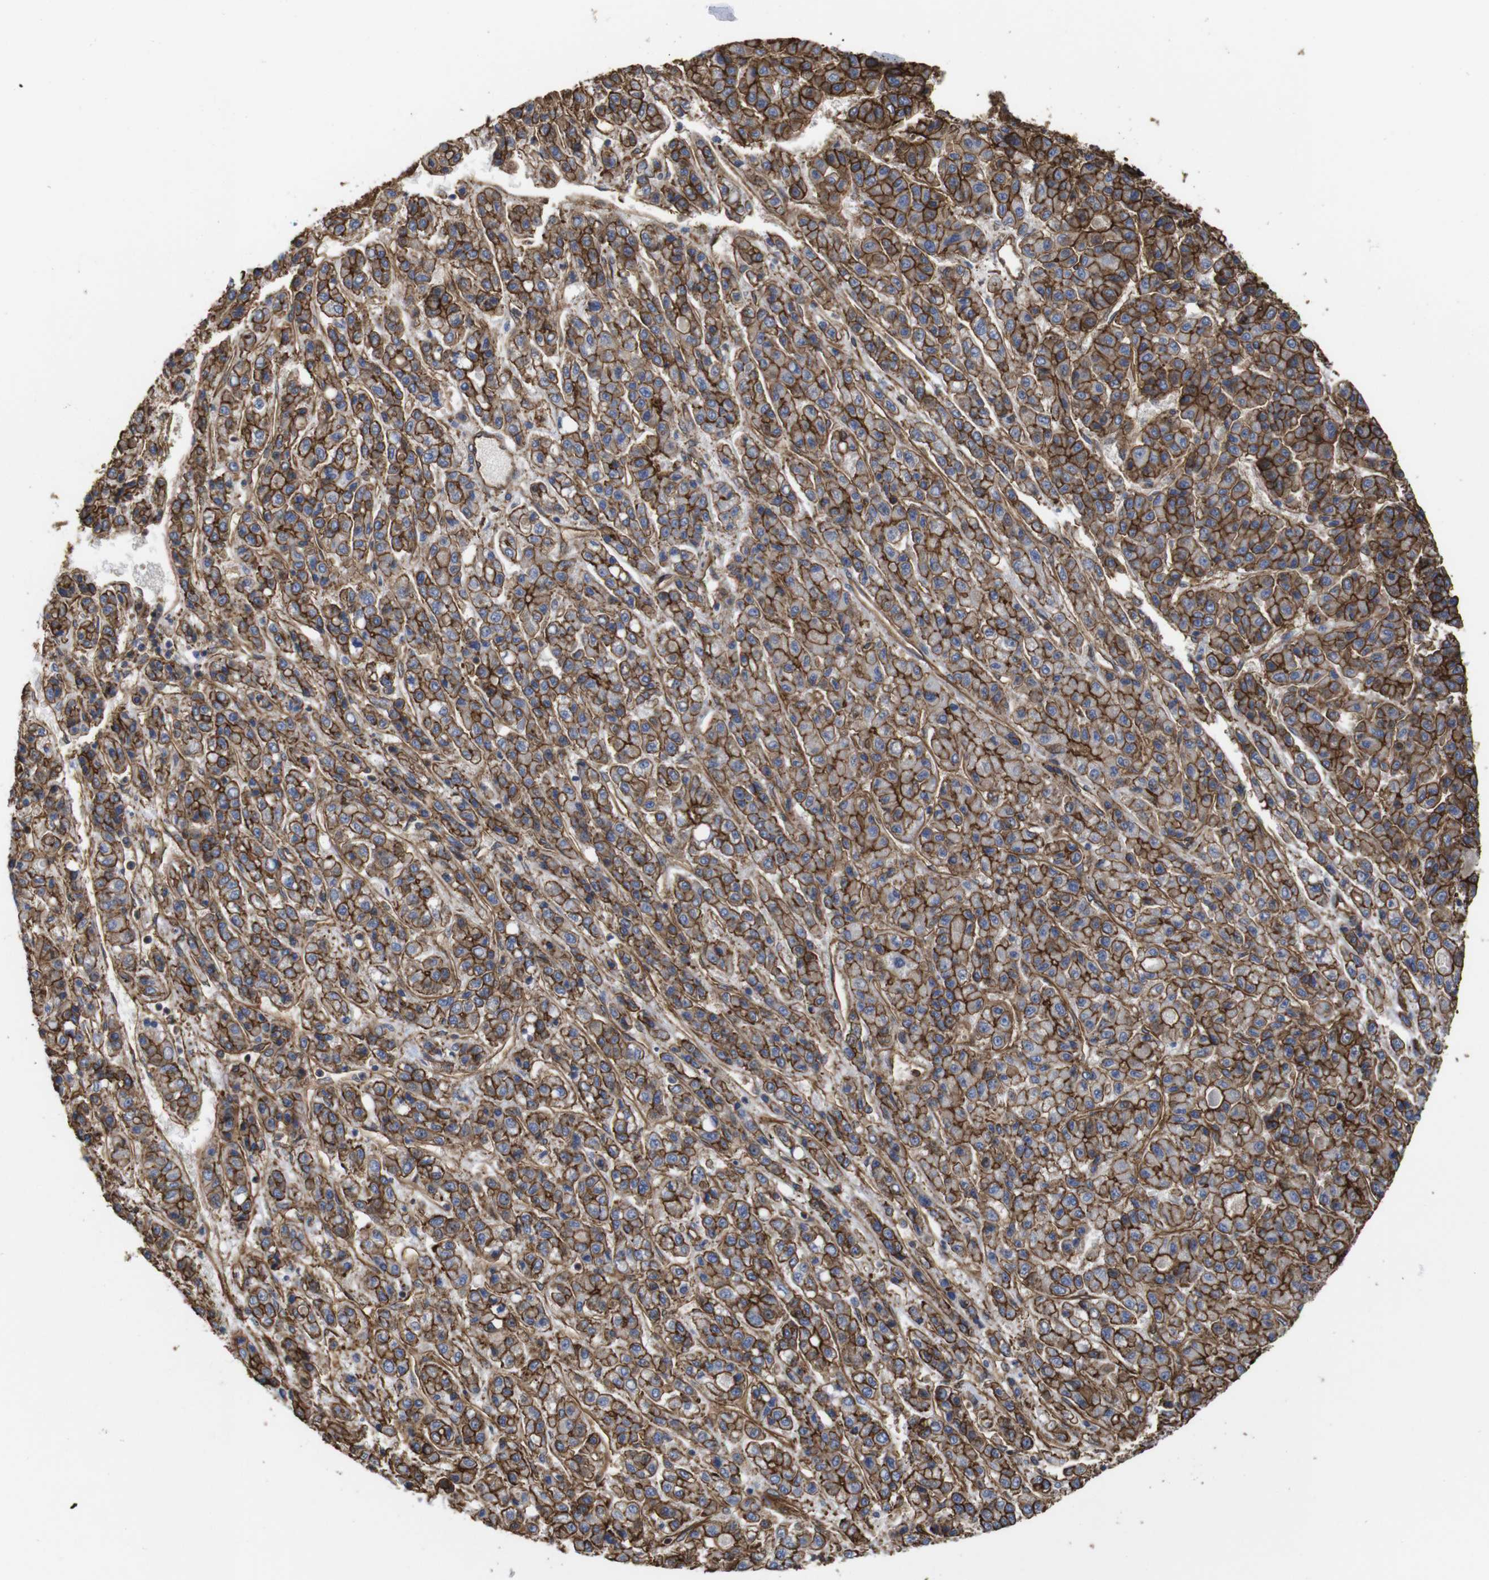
{"staining": {"intensity": "moderate", "quantity": ">75%", "location": "cytoplasmic/membranous"}, "tissue": "liver cancer", "cell_type": "Tumor cells", "image_type": "cancer", "snomed": [{"axis": "morphology", "description": "Carcinoma, Hepatocellular, NOS"}, {"axis": "topography", "description": "Liver"}], "caption": "This is an image of IHC staining of liver cancer, which shows moderate staining in the cytoplasmic/membranous of tumor cells.", "gene": "SPTBN1", "patient": {"sex": "male", "age": 70}}